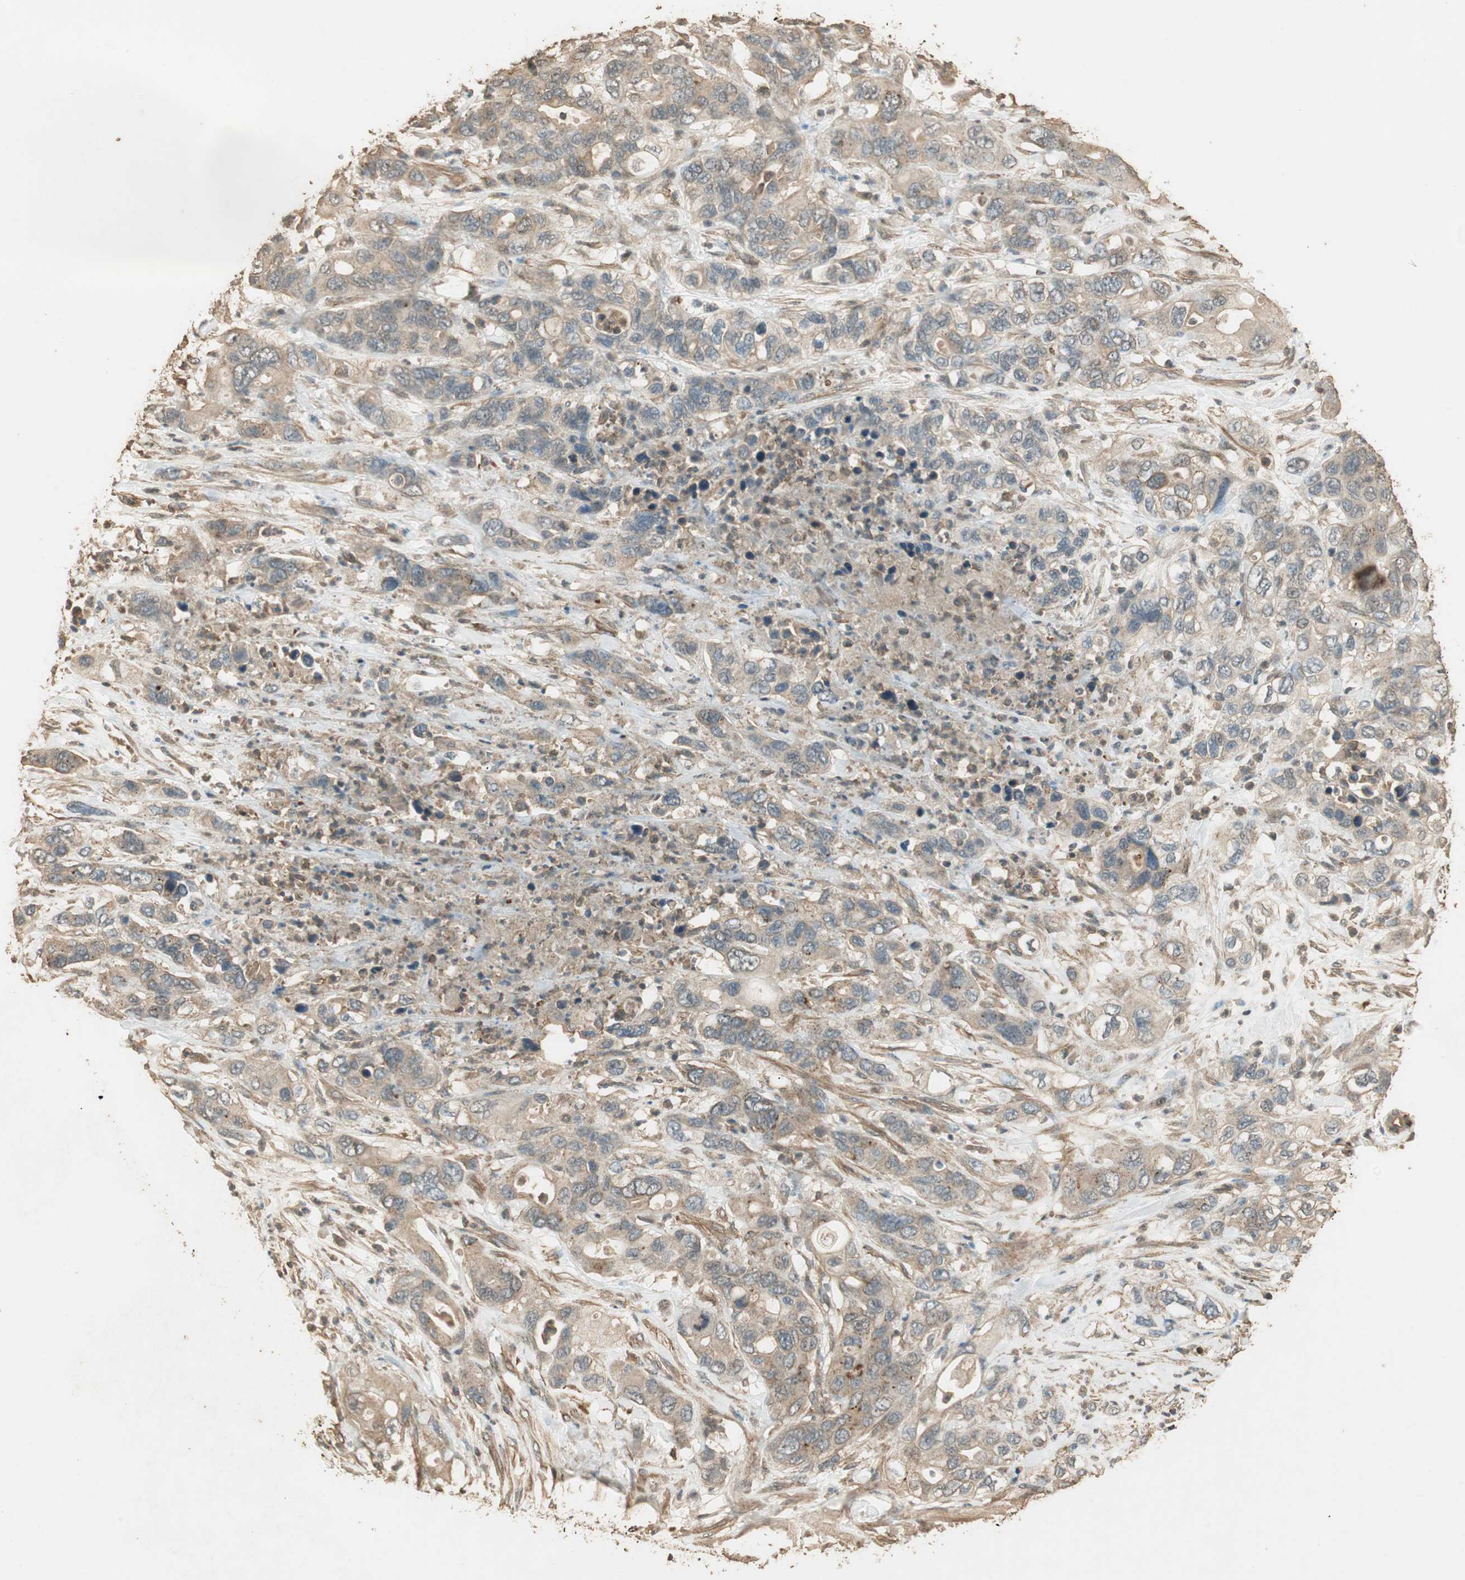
{"staining": {"intensity": "moderate", "quantity": "25%-75%", "location": "cytoplasmic/membranous"}, "tissue": "pancreatic cancer", "cell_type": "Tumor cells", "image_type": "cancer", "snomed": [{"axis": "morphology", "description": "Adenocarcinoma, NOS"}, {"axis": "topography", "description": "Pancreas"}], "caption": "Adenocarcinoma (pancreatic) tissue reveals moderate cytoplasmic/membranous positivity in approximately 25%-75% of tumor cells (DAB IHC with brightfield microscopy, high magnification).", "gene": "USP2", "patient": {"sex": "female", "age": 71}}